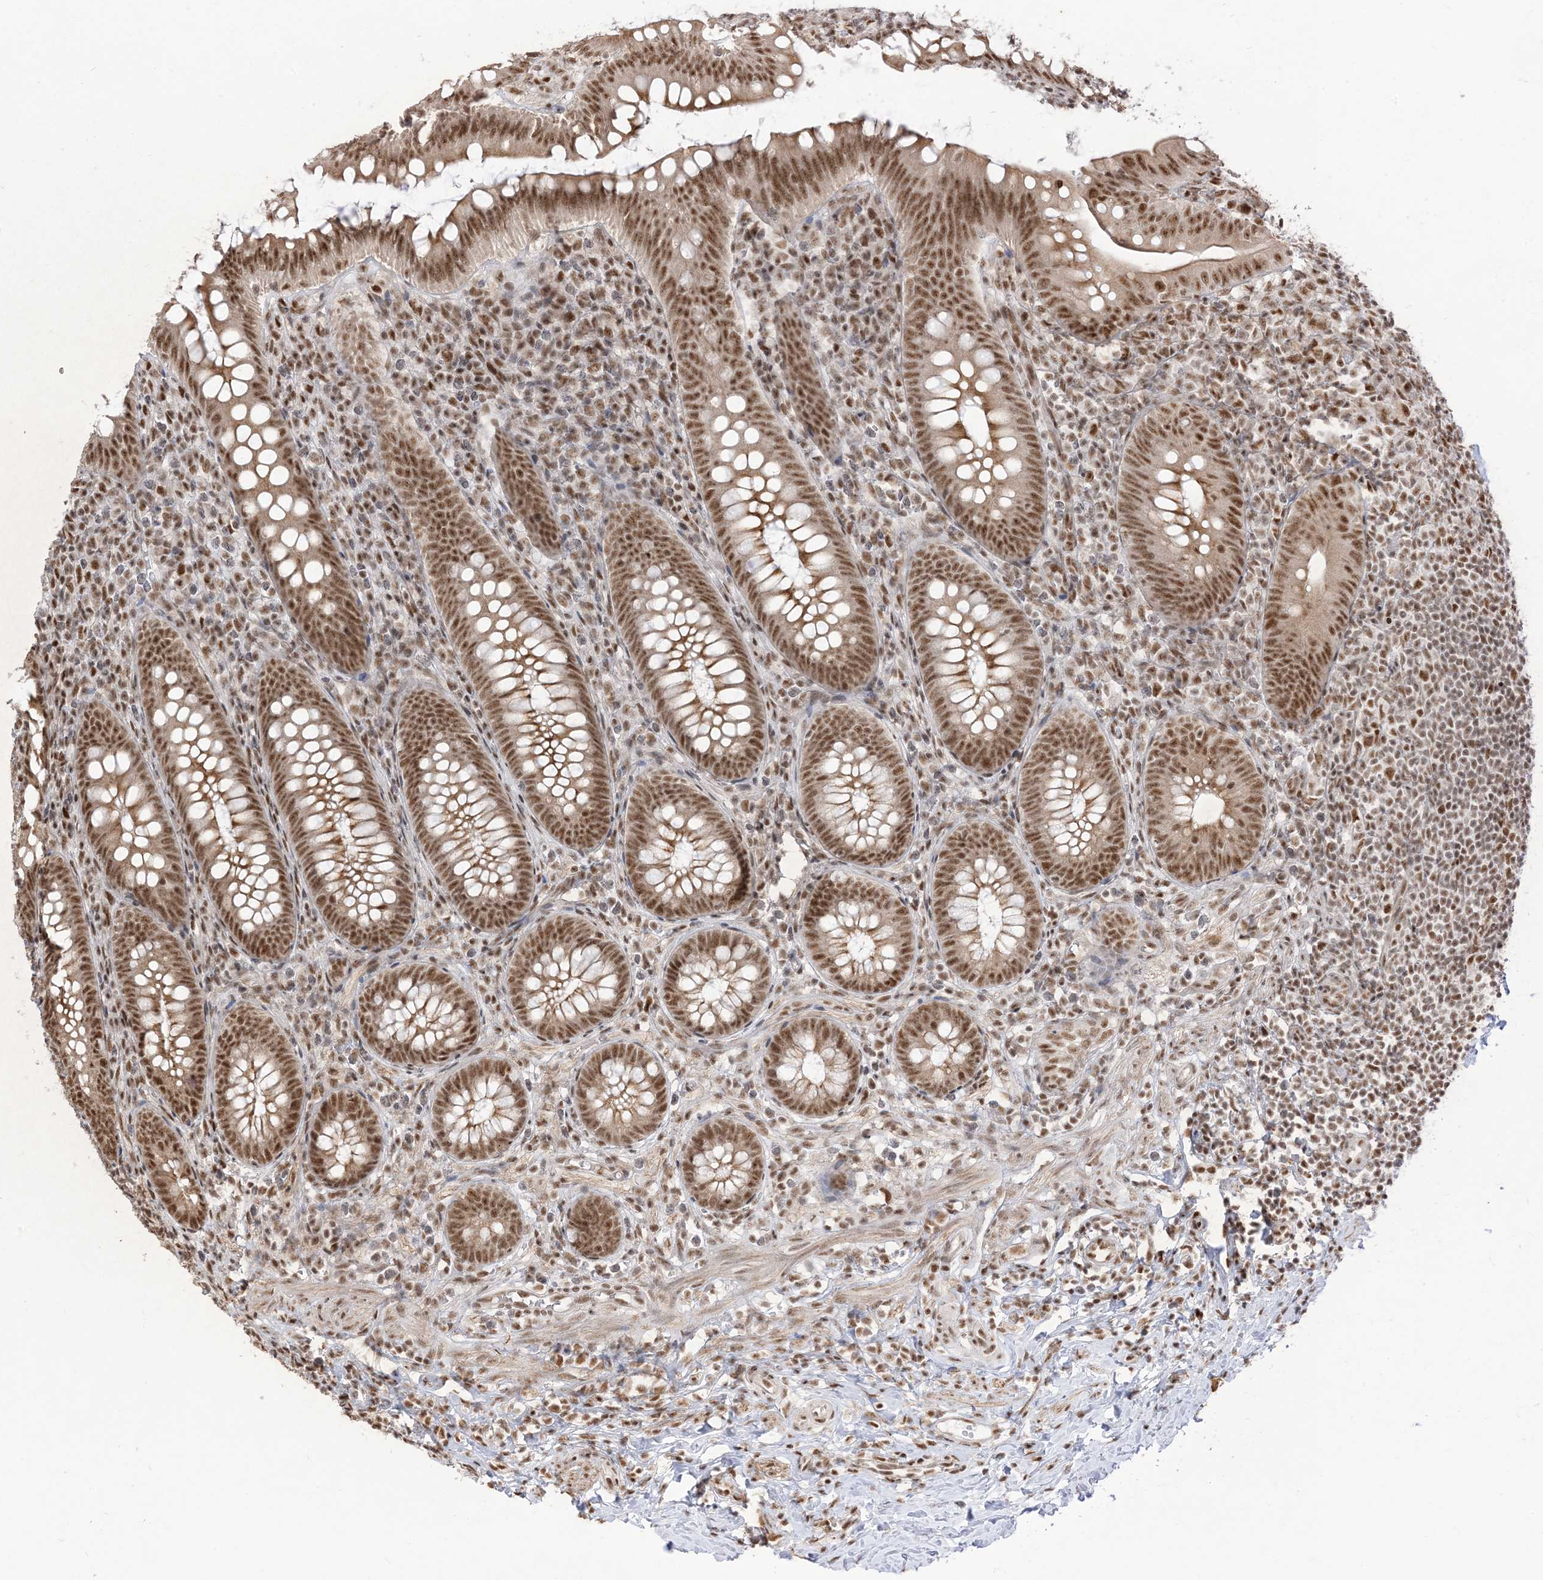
{"staining": {"intensity": "moderate", "quantity": ">75%", "location": "nuclear"}, "tissue": "appendix", "cell_type": "Glandular cells", "image_type": "normal", "snomed": [{"axis": "morphology", "description": "Normal tissue, NOS"}, {"axis": "topography", "description": "Appendix"}], "caption": "Immunohistochemical staining of unremarkable human appendix demonstrates moderate nuclear protein positivity in approximately >75% of glandular cells. The staining was performed using DAB (3,3'-diaminobenzidine), with brown indicating positive protein expression. Nuclei are stained blue with hematoxylin.", "gene": "ARGLU1", "patient": {"sex": "male", "age": 14}}